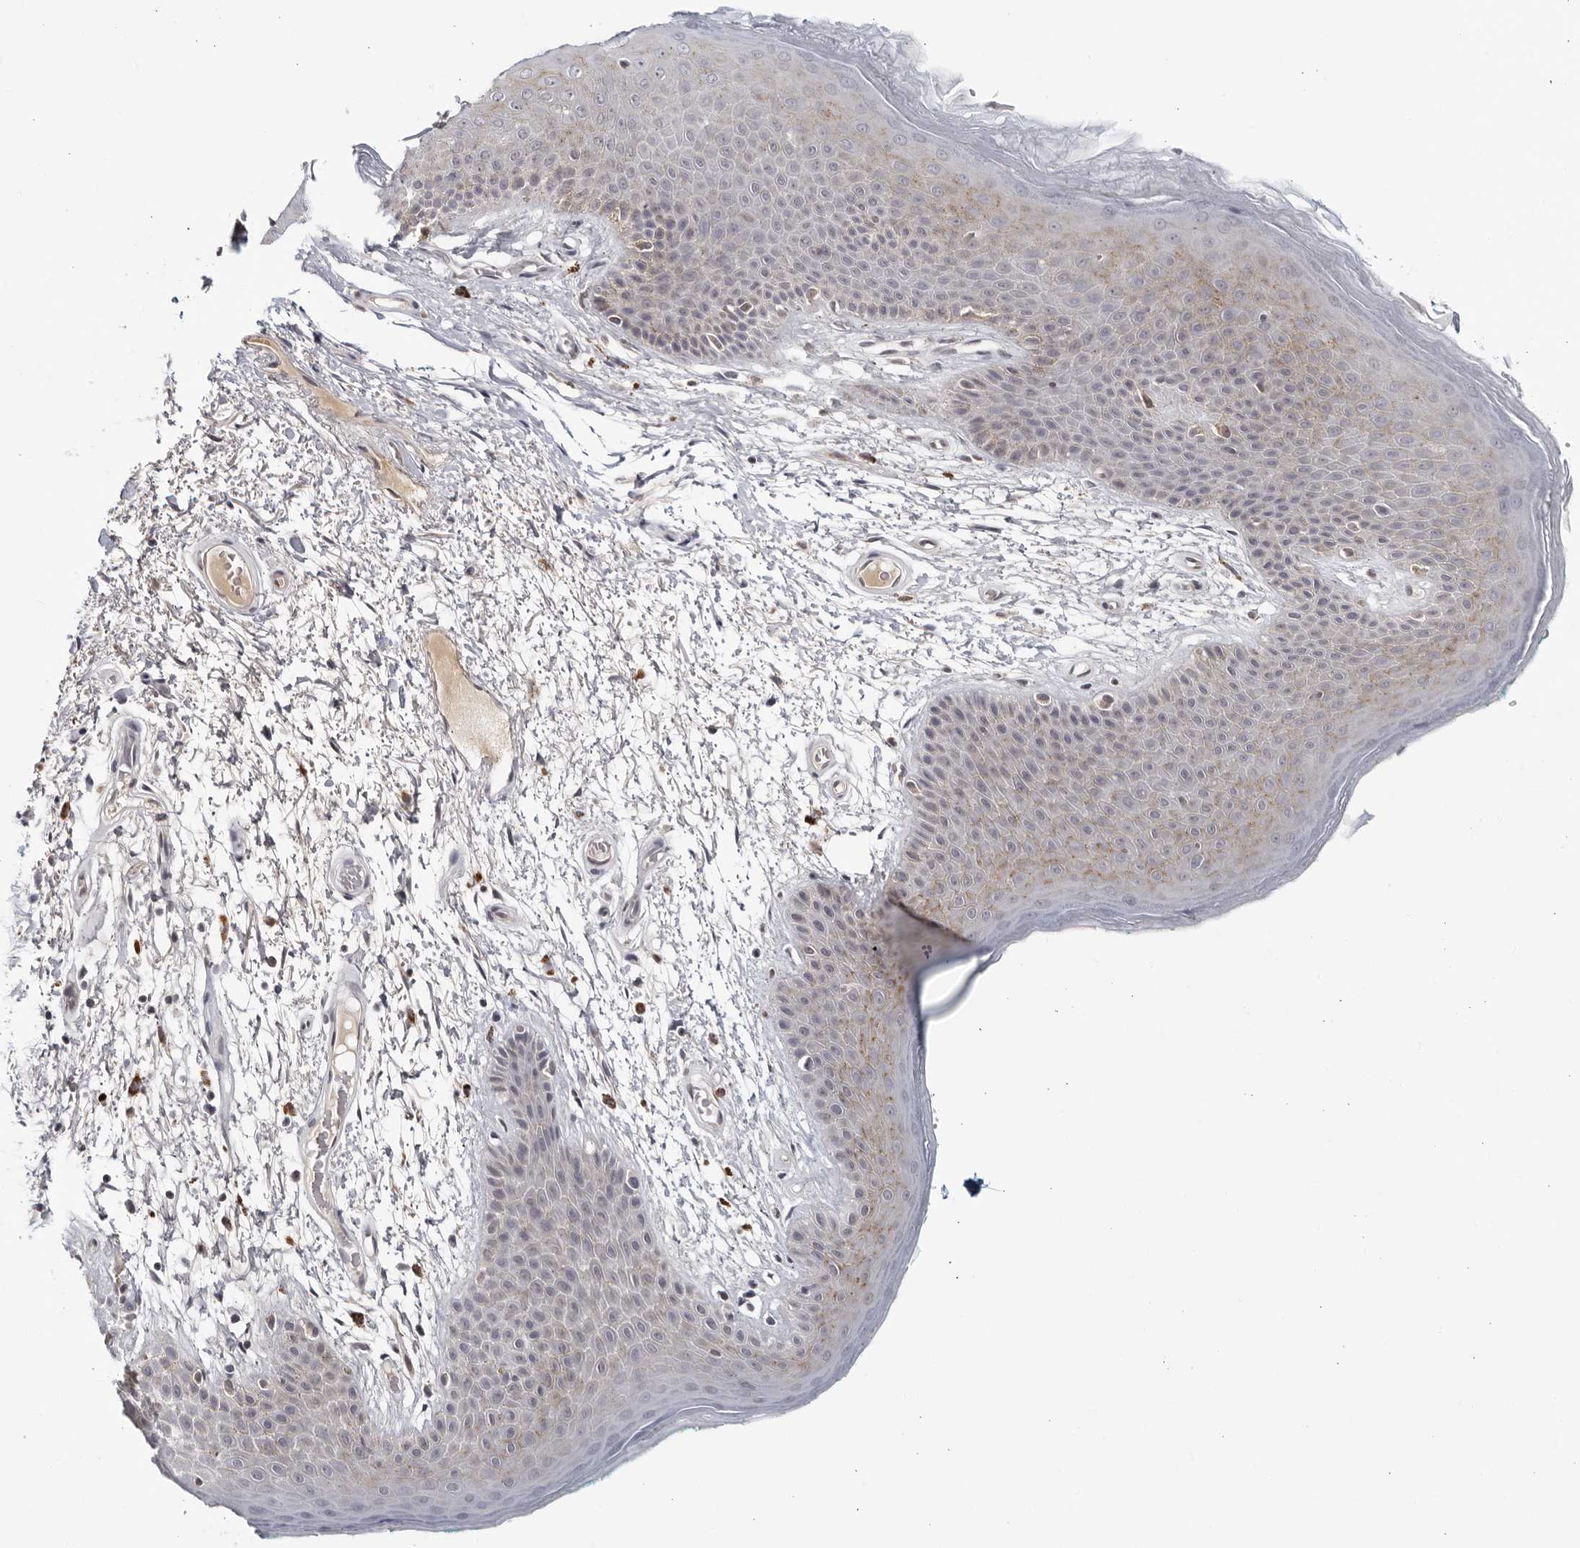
{"staining": {"intensity": "moderate", "quantity": "<25%", "location": "cytoplasmic/membranous"}, "tissue": "skin", "cell_type": "Epidermal cells", "image_type": "normal", "snomed": [{"axis": "morphology", "description": "Normal tissue, NOS"}, {"axis": "topography", "description": "Anal"}], "caption": "Immunohistochemistry (IHC) histopathology image of benign skin stained for a protein (brown), which demonstrates low levels of moderate cytoplasmic/membranous expression in approximately <25% of epidermal cells.", "gene": "STRADB", "patient": {"sex": "male", "age": 74}}